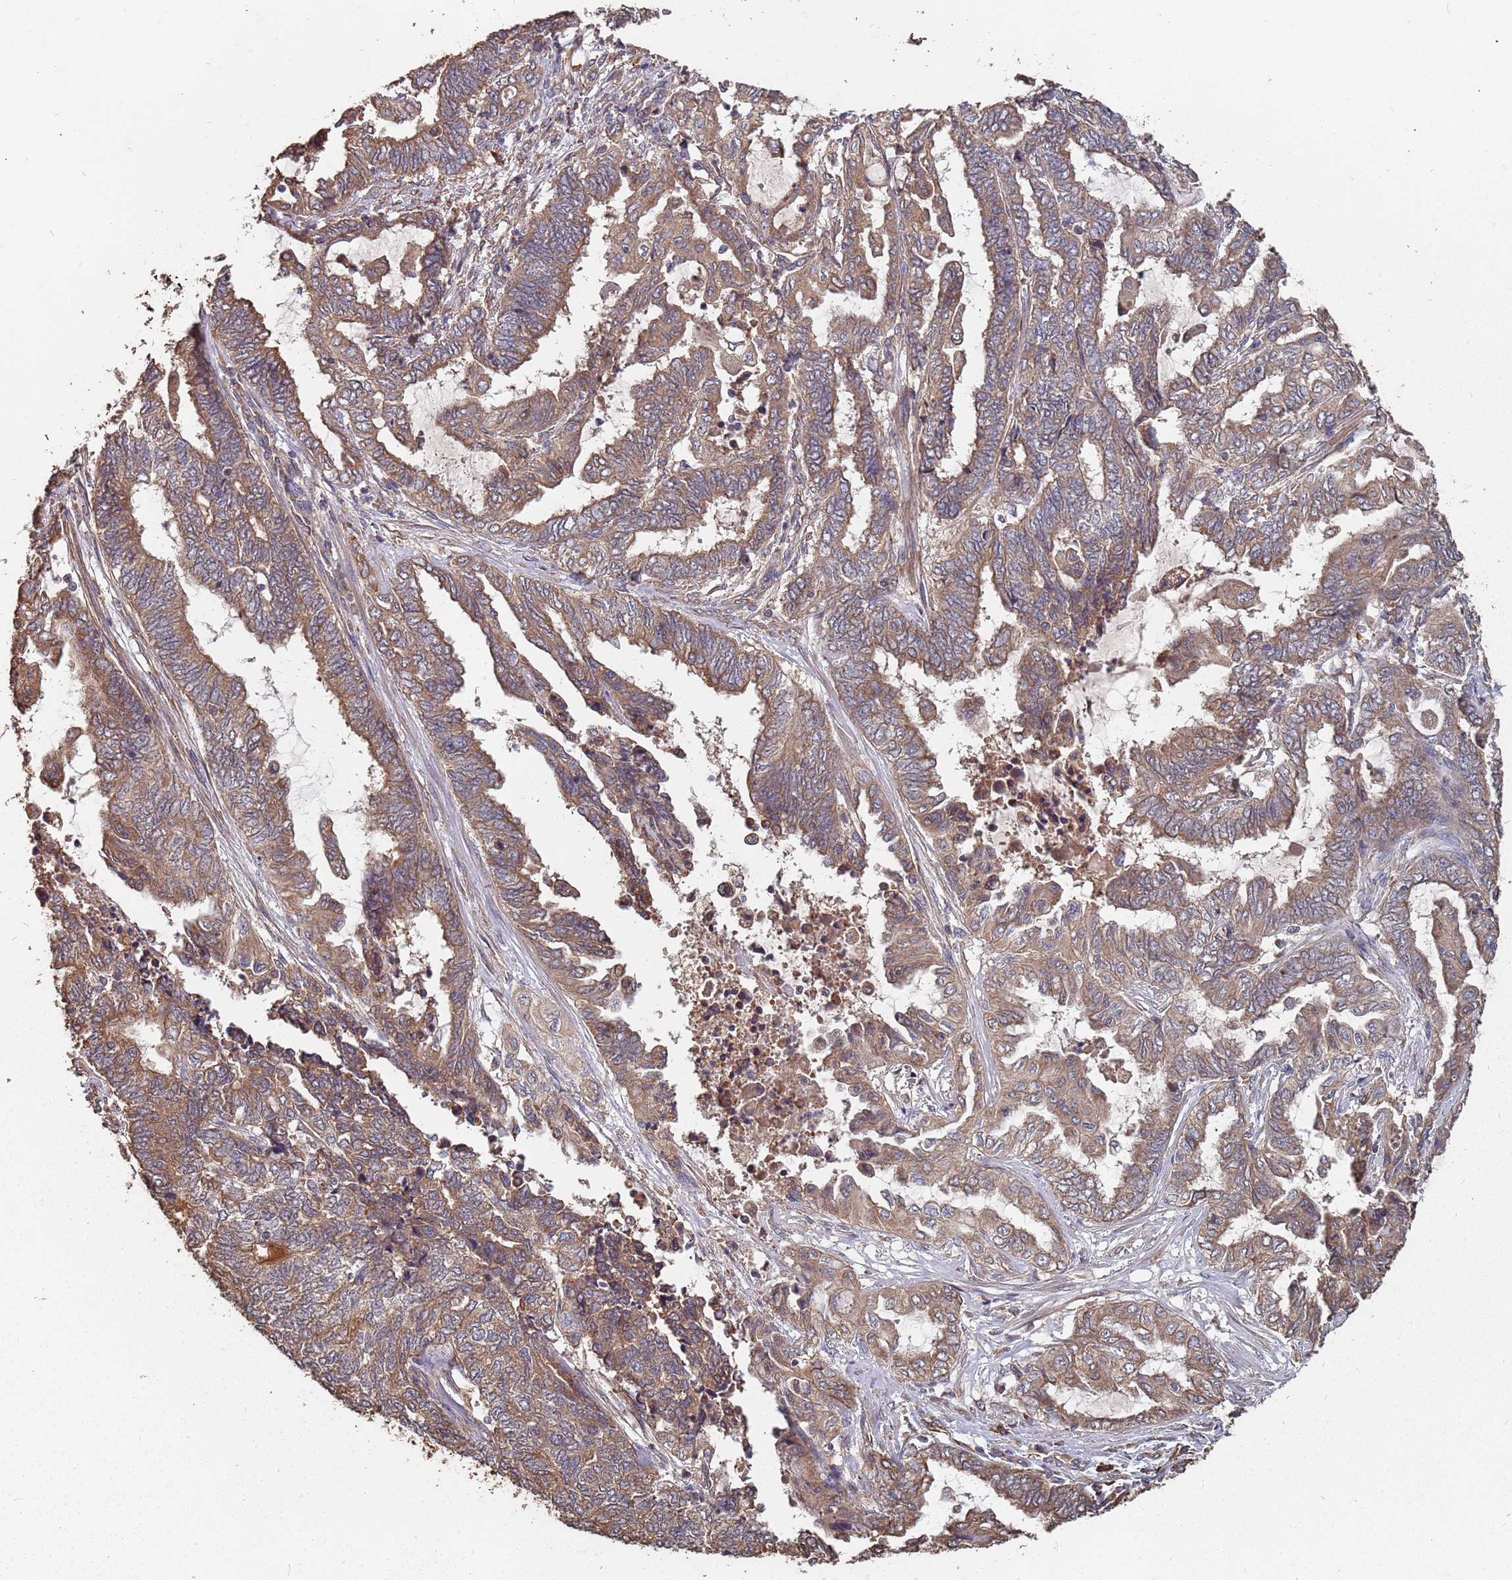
{"staining": {"intensity": "moderate", "quantity": ">75%", "location": "cytoplasmic/membranous"}, "tissue": "endometrial cancer", "cell_type": "Tumor cells", "image_type": "cancer", "snomed": [{"axis": "morphology", "description": "Adenocarcinoma, NOS"}, {"axis": "topography", "description": "Uterus"}, {"axis": "topography", "description": "Endometrium"}], "caption": "Protein expression analysis of endometrial cancer demonstrates moderate cytoplasmic/membranous expression in about >75% of tumor cells.", "gene": "ATG5", "patient": {"sex": "female", "age": 70}}